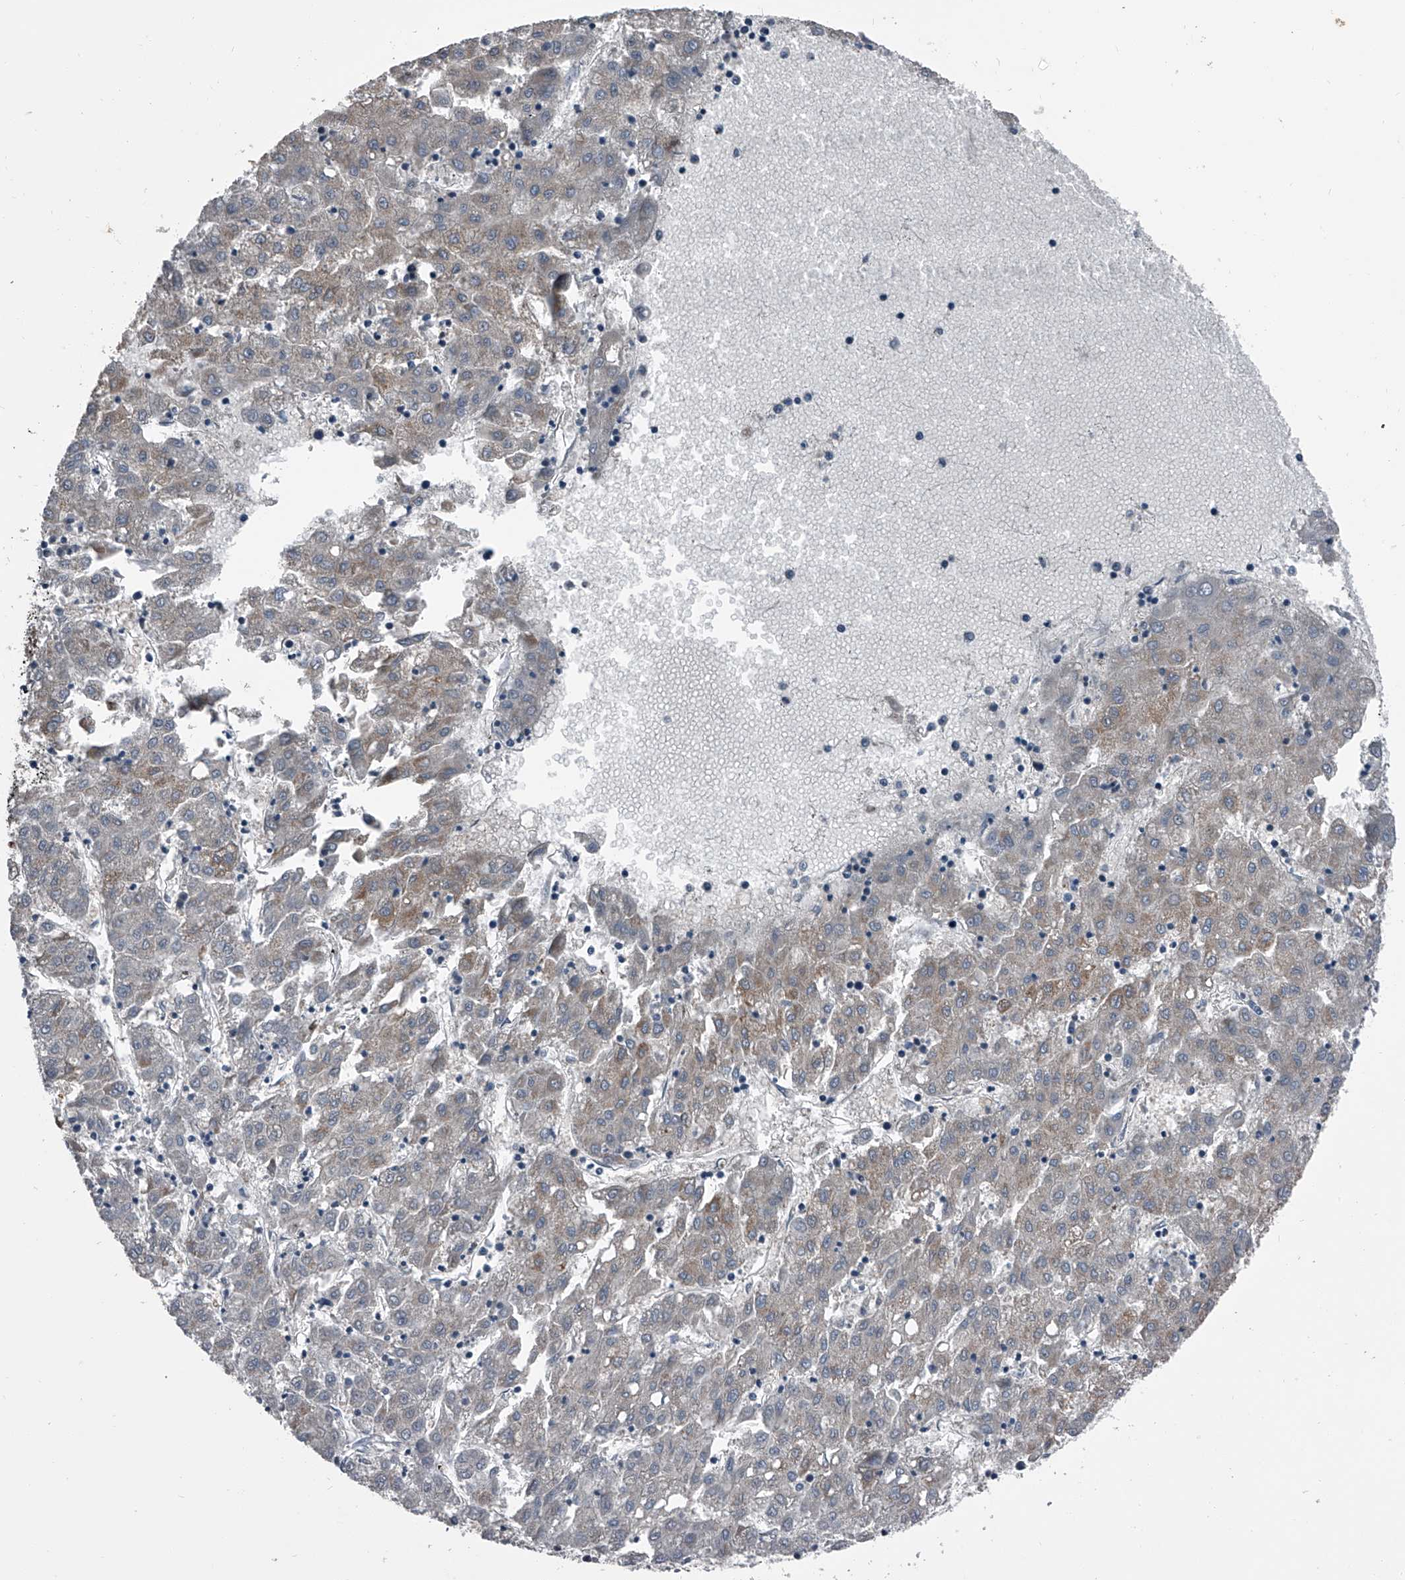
{"staining": {"intensity": "weak", "quantity": "<25%", "location": "cytoplasmic/membranous"}, "tissue": "liver cancer", "cell_type": "Tumor cells", "image_type": "cancer", "snomed": [{"axis": "morphology", "description": "Carcinoma, Hepatocellular, NOS"}, {"axis": "topography", "description": "Liver"}], "caption": "There is no significant staining in tumor cells of liver cancer (hepatocellular carcinoma).", "gene": "PIP5K1A", "patient": {"sex": "male", "age": 72}}